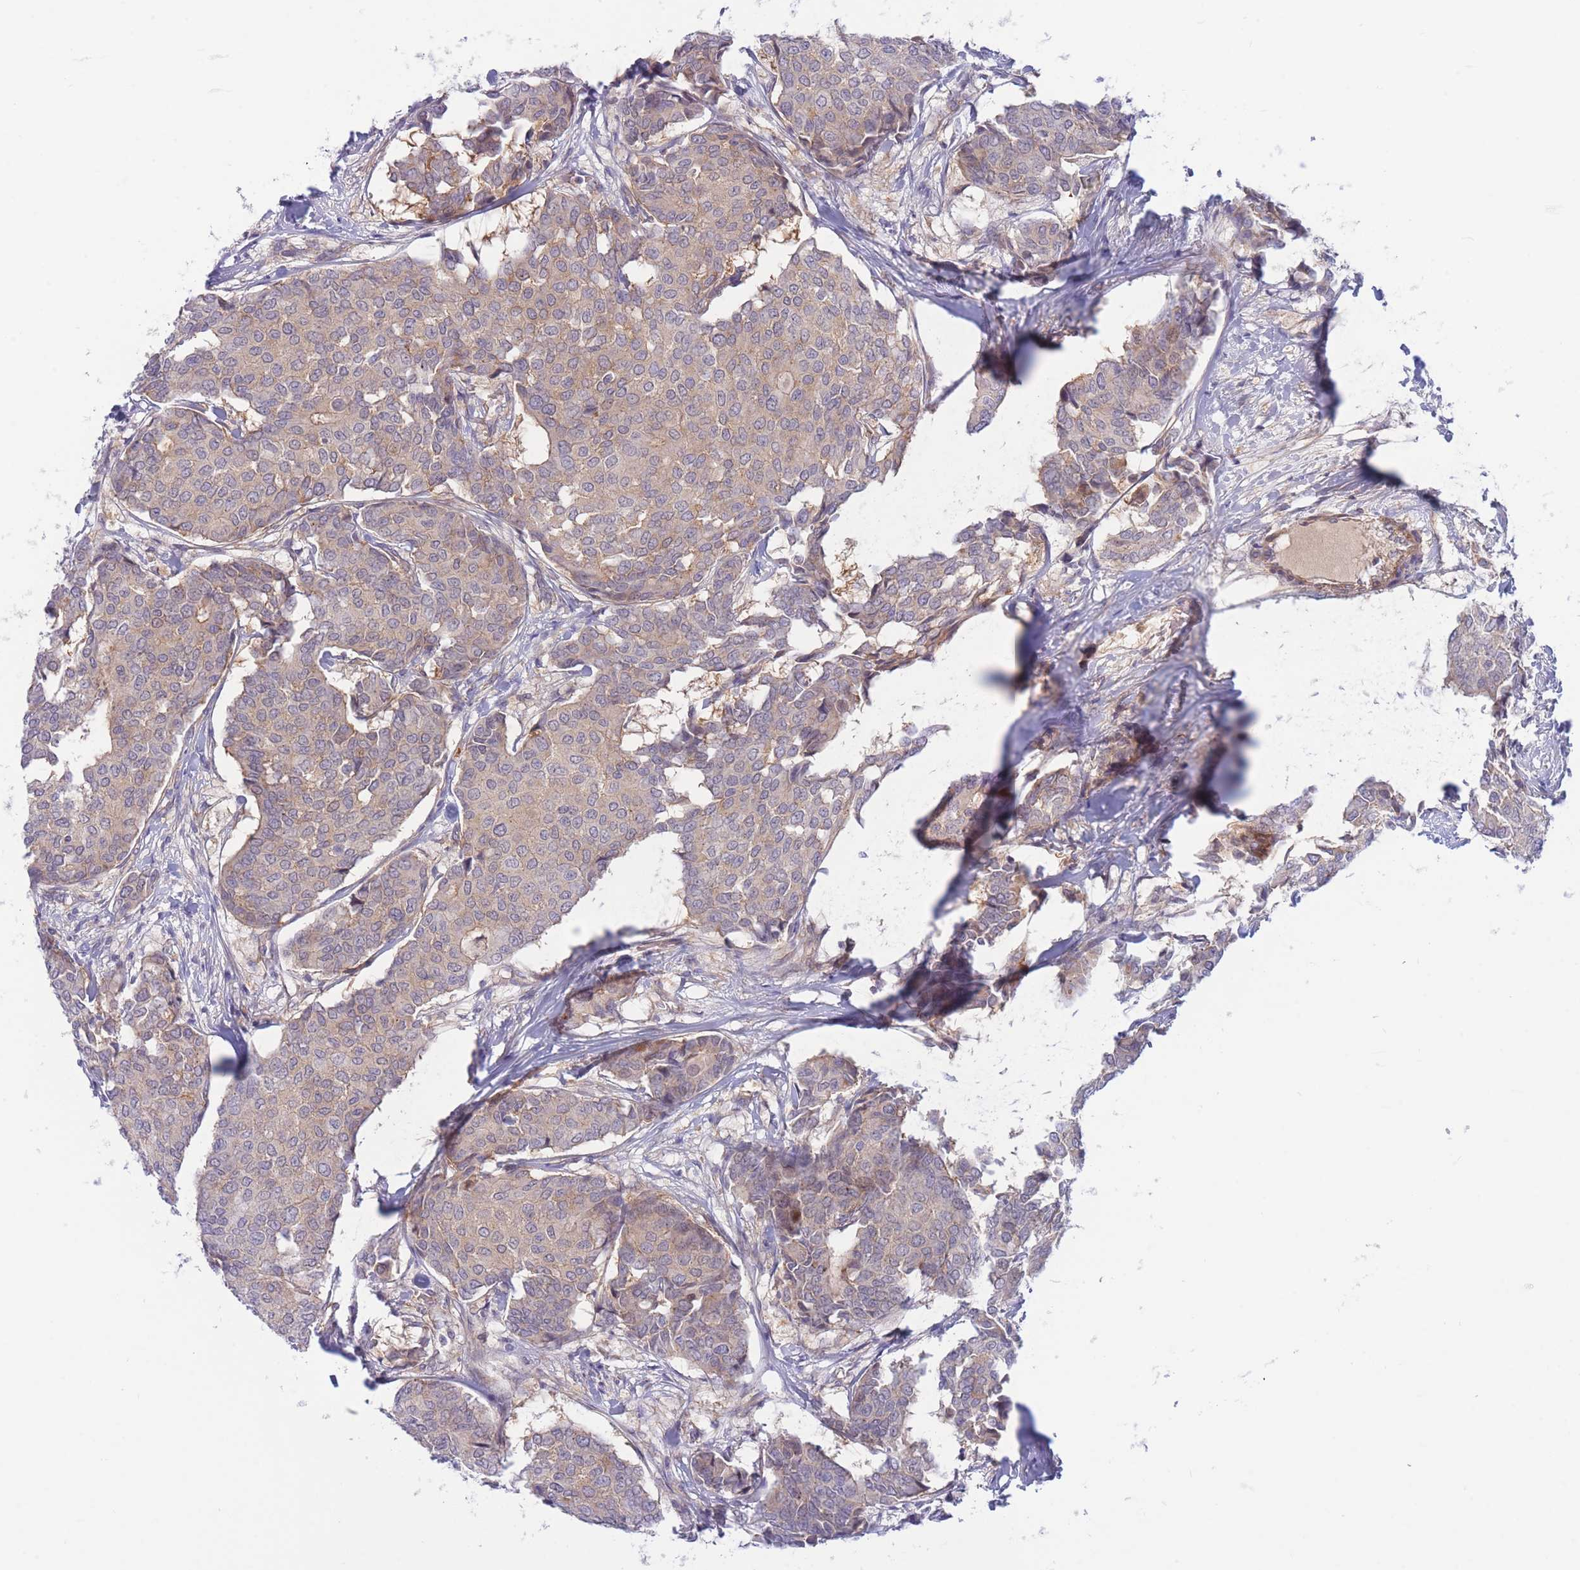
{"staining": {"intensity": "negative", "quantity": "none", "location": "none"}, "tissue": "breast cancer", "cell_type": "Tumor cells", "image_type": "cancer", "snomed": [{"axis": "morphology", "description": "Duct carcinoma"}, {"axis": "topography", "description": "Breast"}], "caption": "Immunohistochemistry (IHC) of human breast cancer (infiltrating ductal carcinoma) shows no positivity in tumor cells. The staining is performed using DAB (3,3'-diaminobenzidine) brown chromogen with nuclei counter-stained in using hematoxylin.", "gene": "APOL4", "patient": {"sex": "female", "age": 75}}